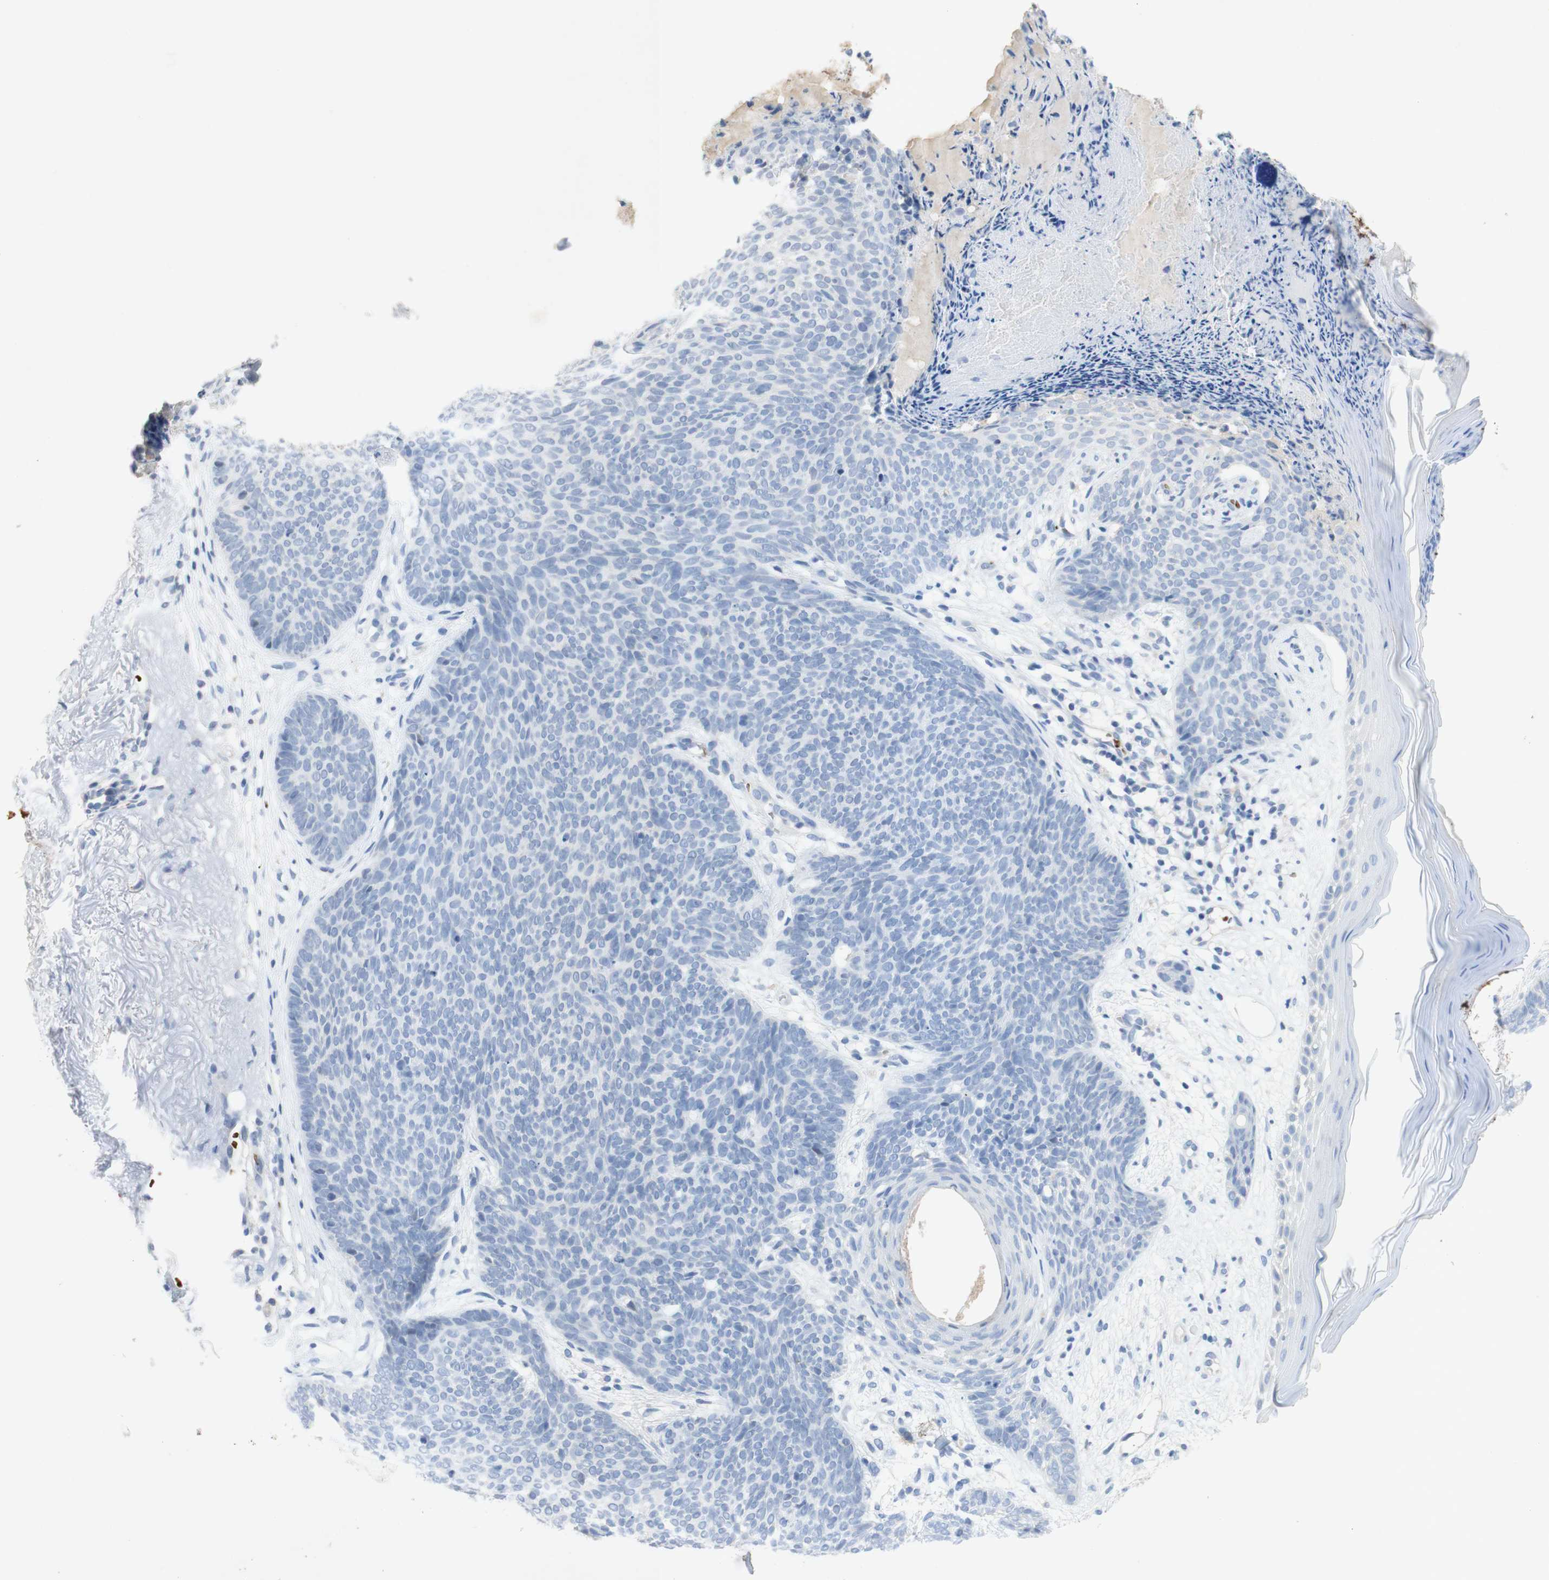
{"staining": {"intensity": "negative", "quantity": "none", "location": "none"}, "tissue": "skin cancer", "cell_type": "Tumor cells", "image_type": "cancer", "snomed": [{"axis": "morphology", "description": "Normal tissue, NOS"}, {"axis": "morphology", "description": "Basal cell carcinoma"}, {"axis": "topography", "description": "Skin"}], "caption": "This is an immunohistochemistry photomicrograph of skin basal cell carcinoma. There is no positivity in tumor cells.", "gene": "EPO", "patient": {"sex": "female", "age": 70}}